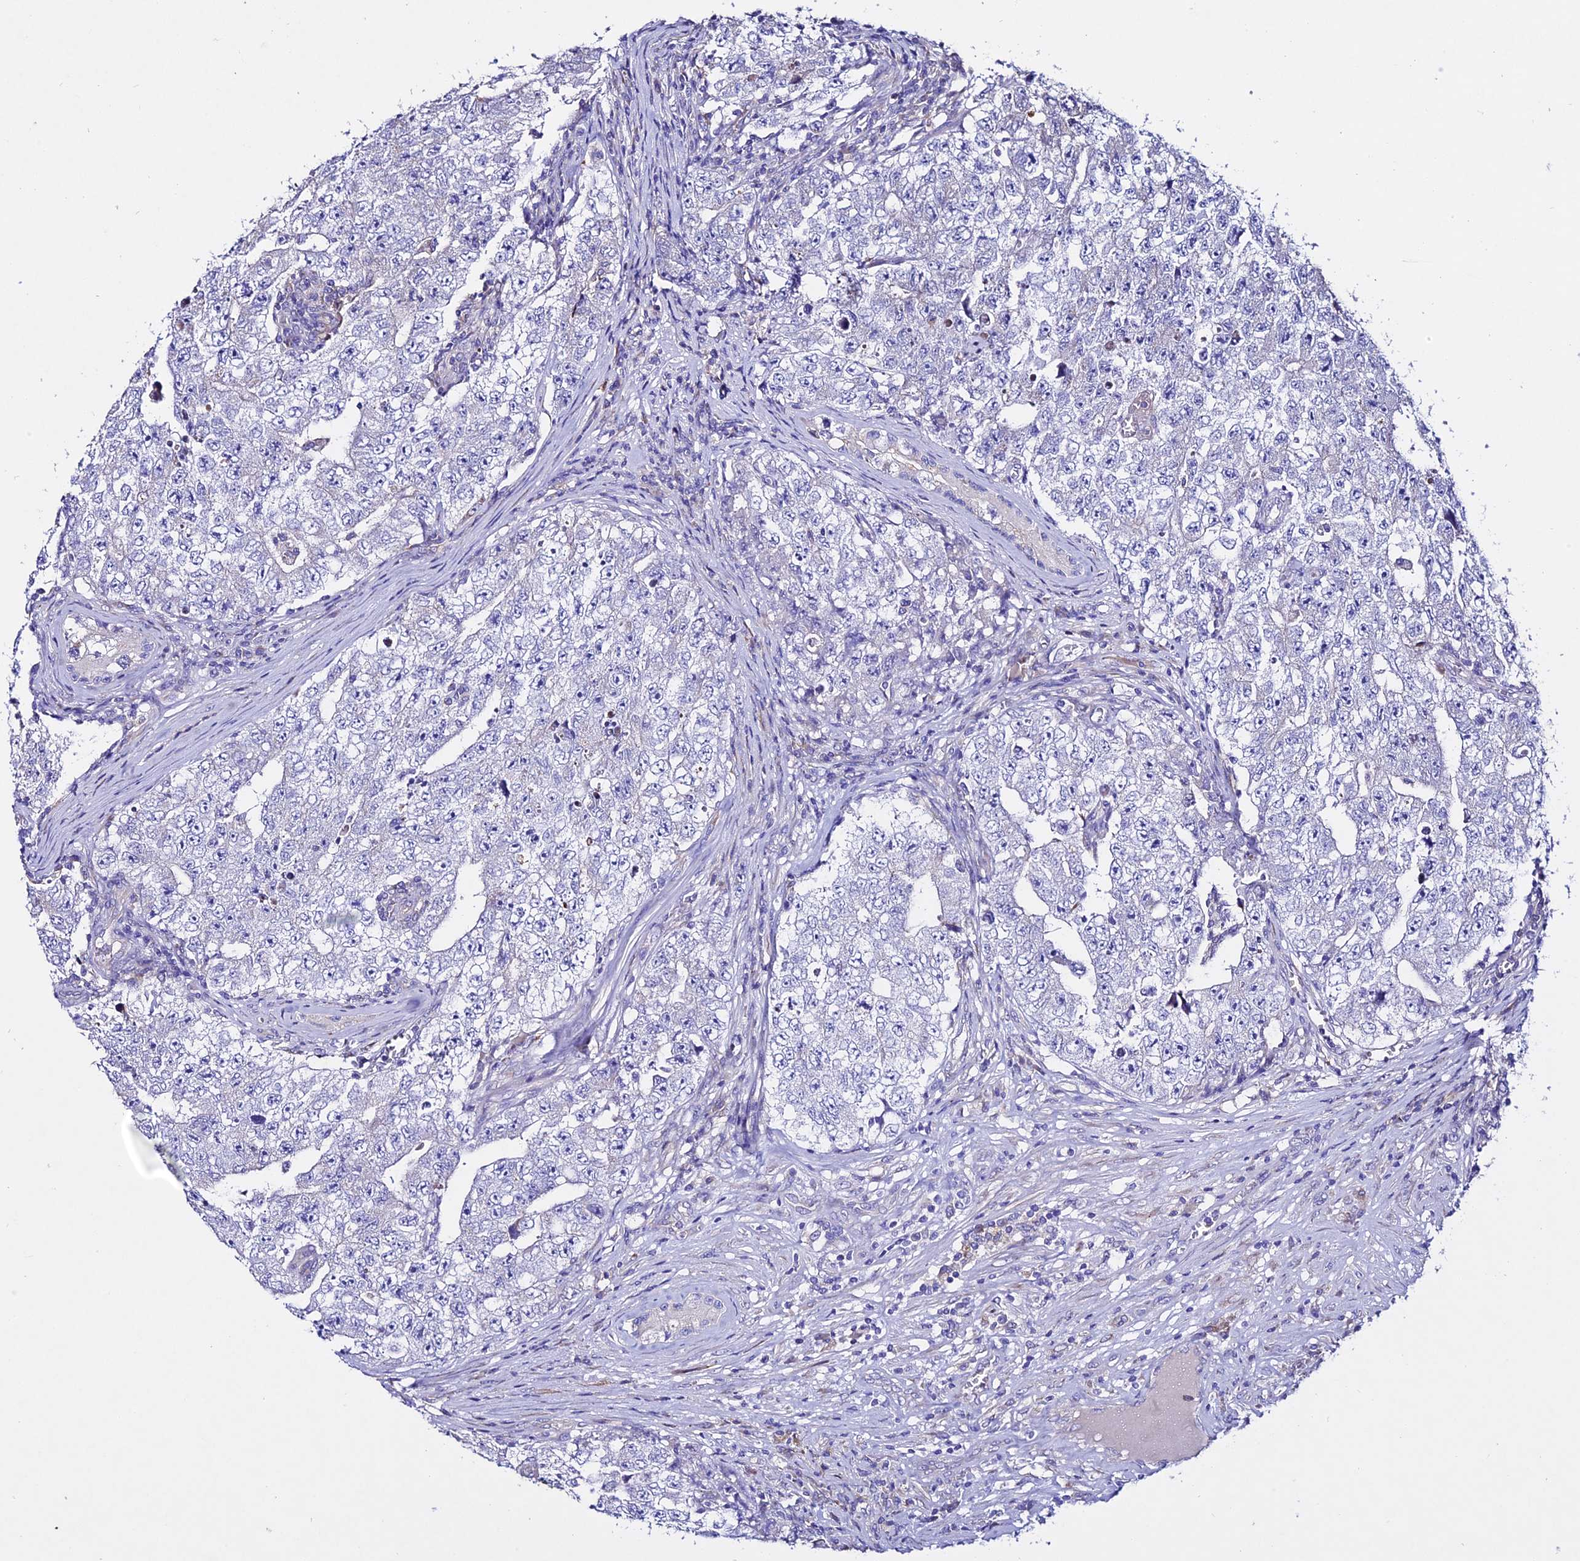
{"staining": {"intensity": "negative", "quantity": "none", "location": "none"}, "tissue": "testis cancer", "cell_type": "Tumor cells", "image_type": "cancer", "snomed": [{"axis": "morphology", "description": "Carcinoma, Embryonal, NOS"}, {"axis": "topography", "description": "Testis"}], "caption": "A micrograph of embryonal carcinoma (testis) stained for a protein reveals no brown staining in tumor cells.", "gene": "OR51Q1", "patient": {"sex": "male", "age": 17}}